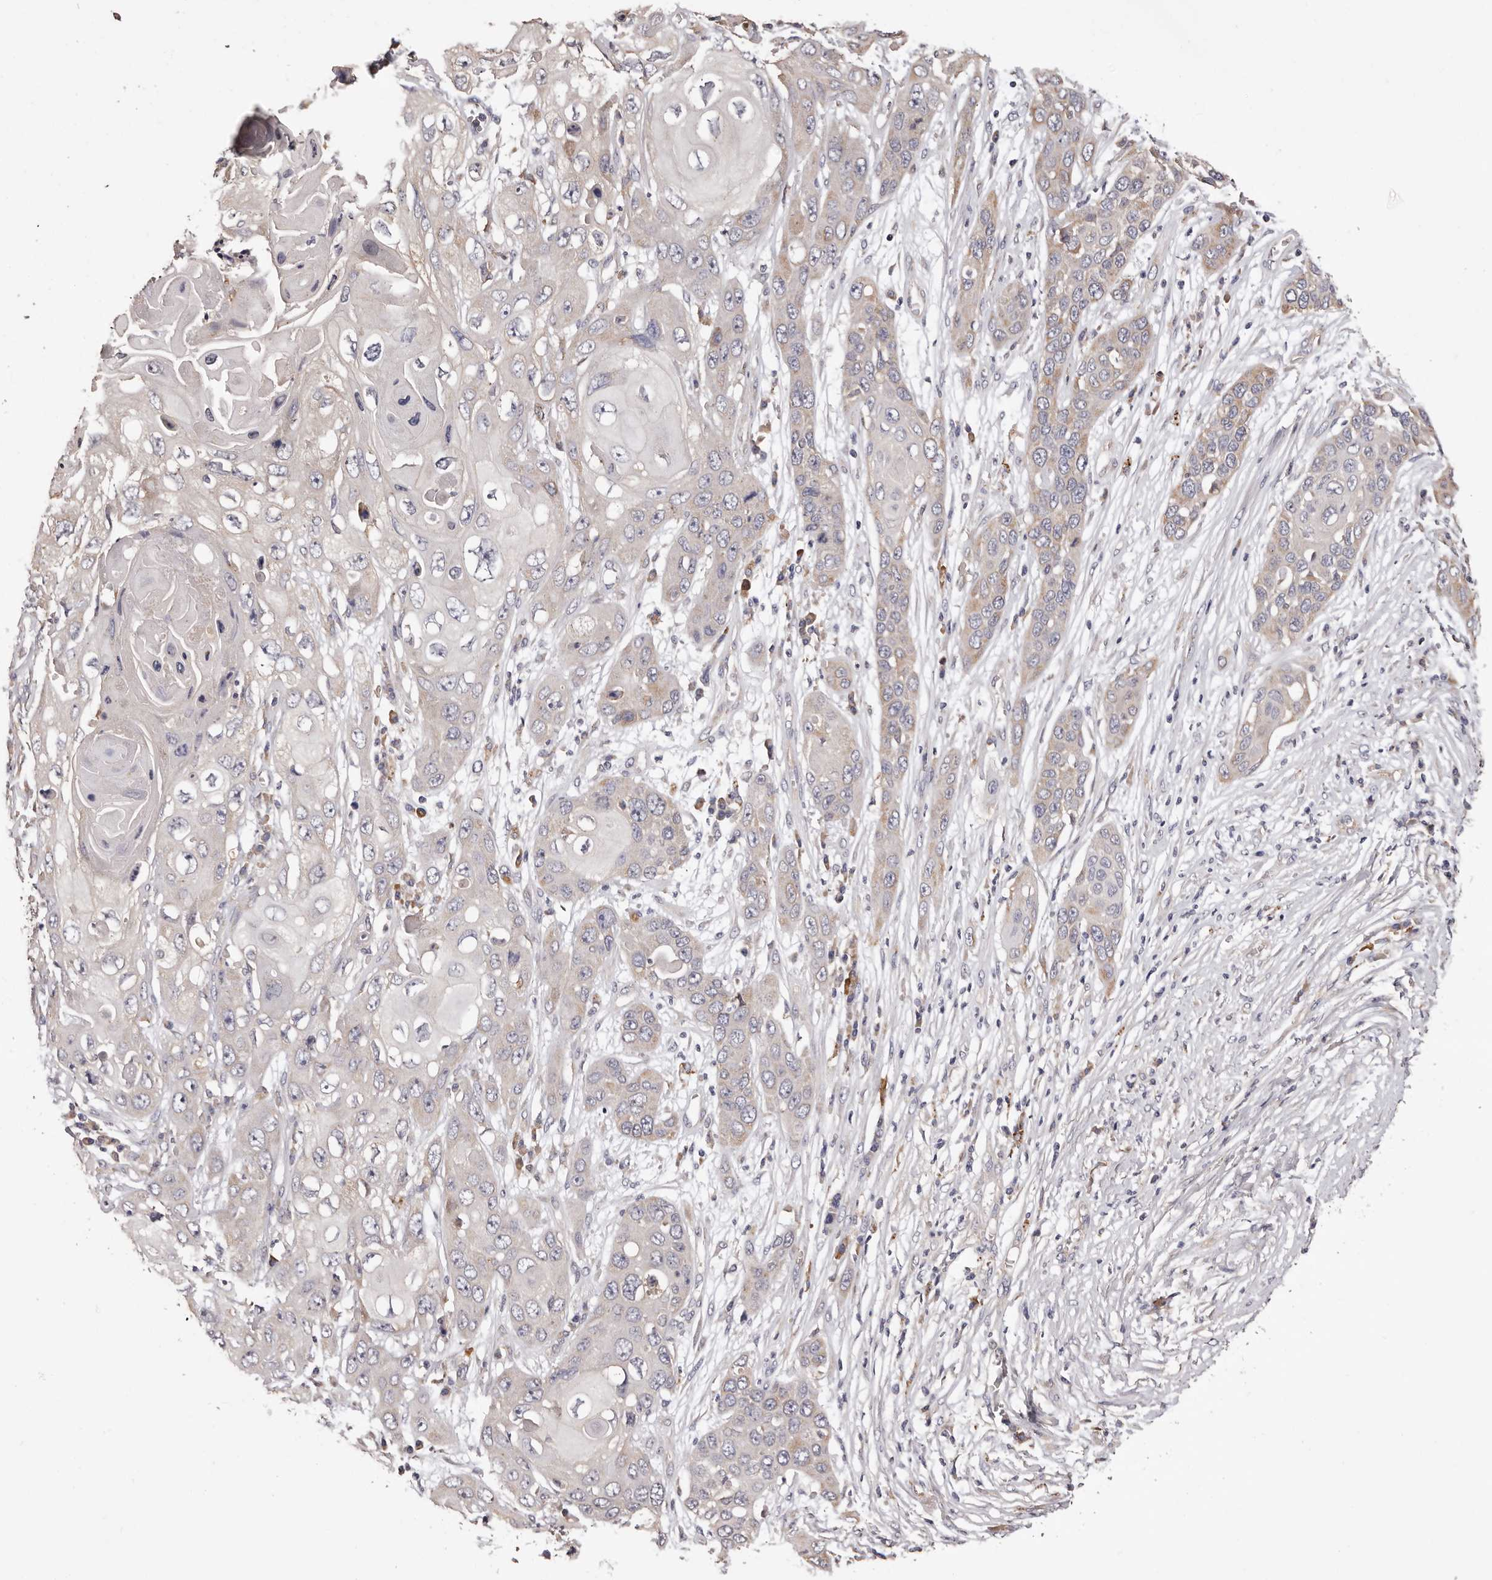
{"staining": {"intensity": "negative", "quantity": "none", "location": "none"}, "tissue": "skin cancer", "cell_type": "Tumor cells", "image_type": "cancer", "snomed": [{"axis": "morphology", "description": "Squamous cell carcinoma, NOS"}, {"axis": "topography", "description": "Skin"}], "caption": "This is an immunohistochemistry (IHC) photomicrograph of human skin cancer. There is no expression in tumor cells.", "gene": "ETNK1", "patient": {"sex": "male", "age": 55}}